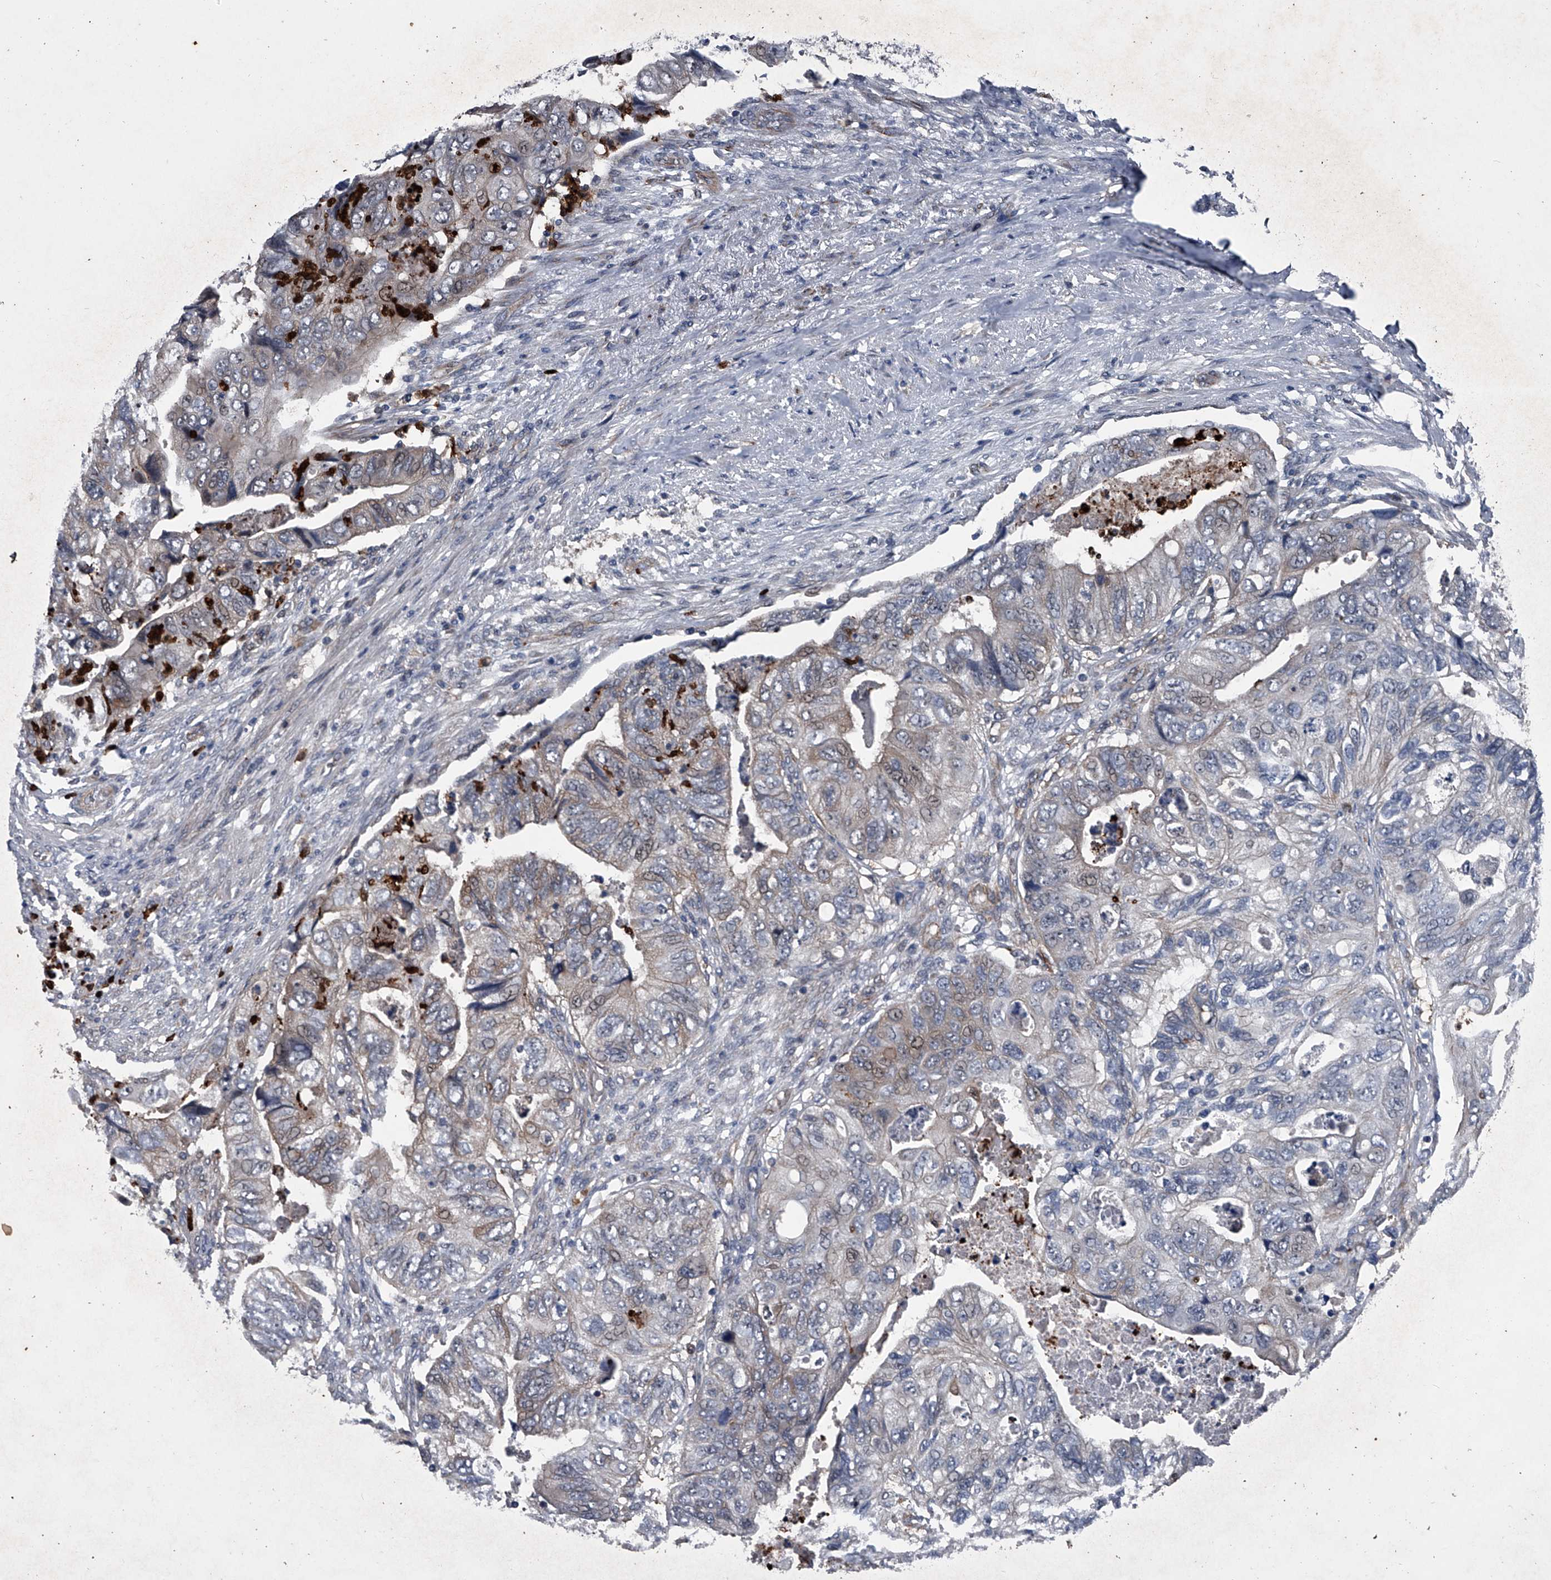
{"staining": {"intensity": "weak", "quantity": "25%-75%", "location": "cytoplasmic/membranous"}, "tissue": "colorectal cancer", "cell_type": "Tumor cells", "image_type": "cancer", "snomed": [{"axis": "morphology", "description": "Adenocarcinoma, NOS"}, {"axis": "topography", "description": "Rectum"}], "caption": "Tumor cells display low levels of weak cytoplasmic/membranous staining in approximately 25%-75% of cells in human colorectal adenocarcinoma. (brown staining indicates protein expression, while blue staining denotes nuclei).", "gene": "MAPKAP1", "patient": {"sex": "male", "age": 63}}